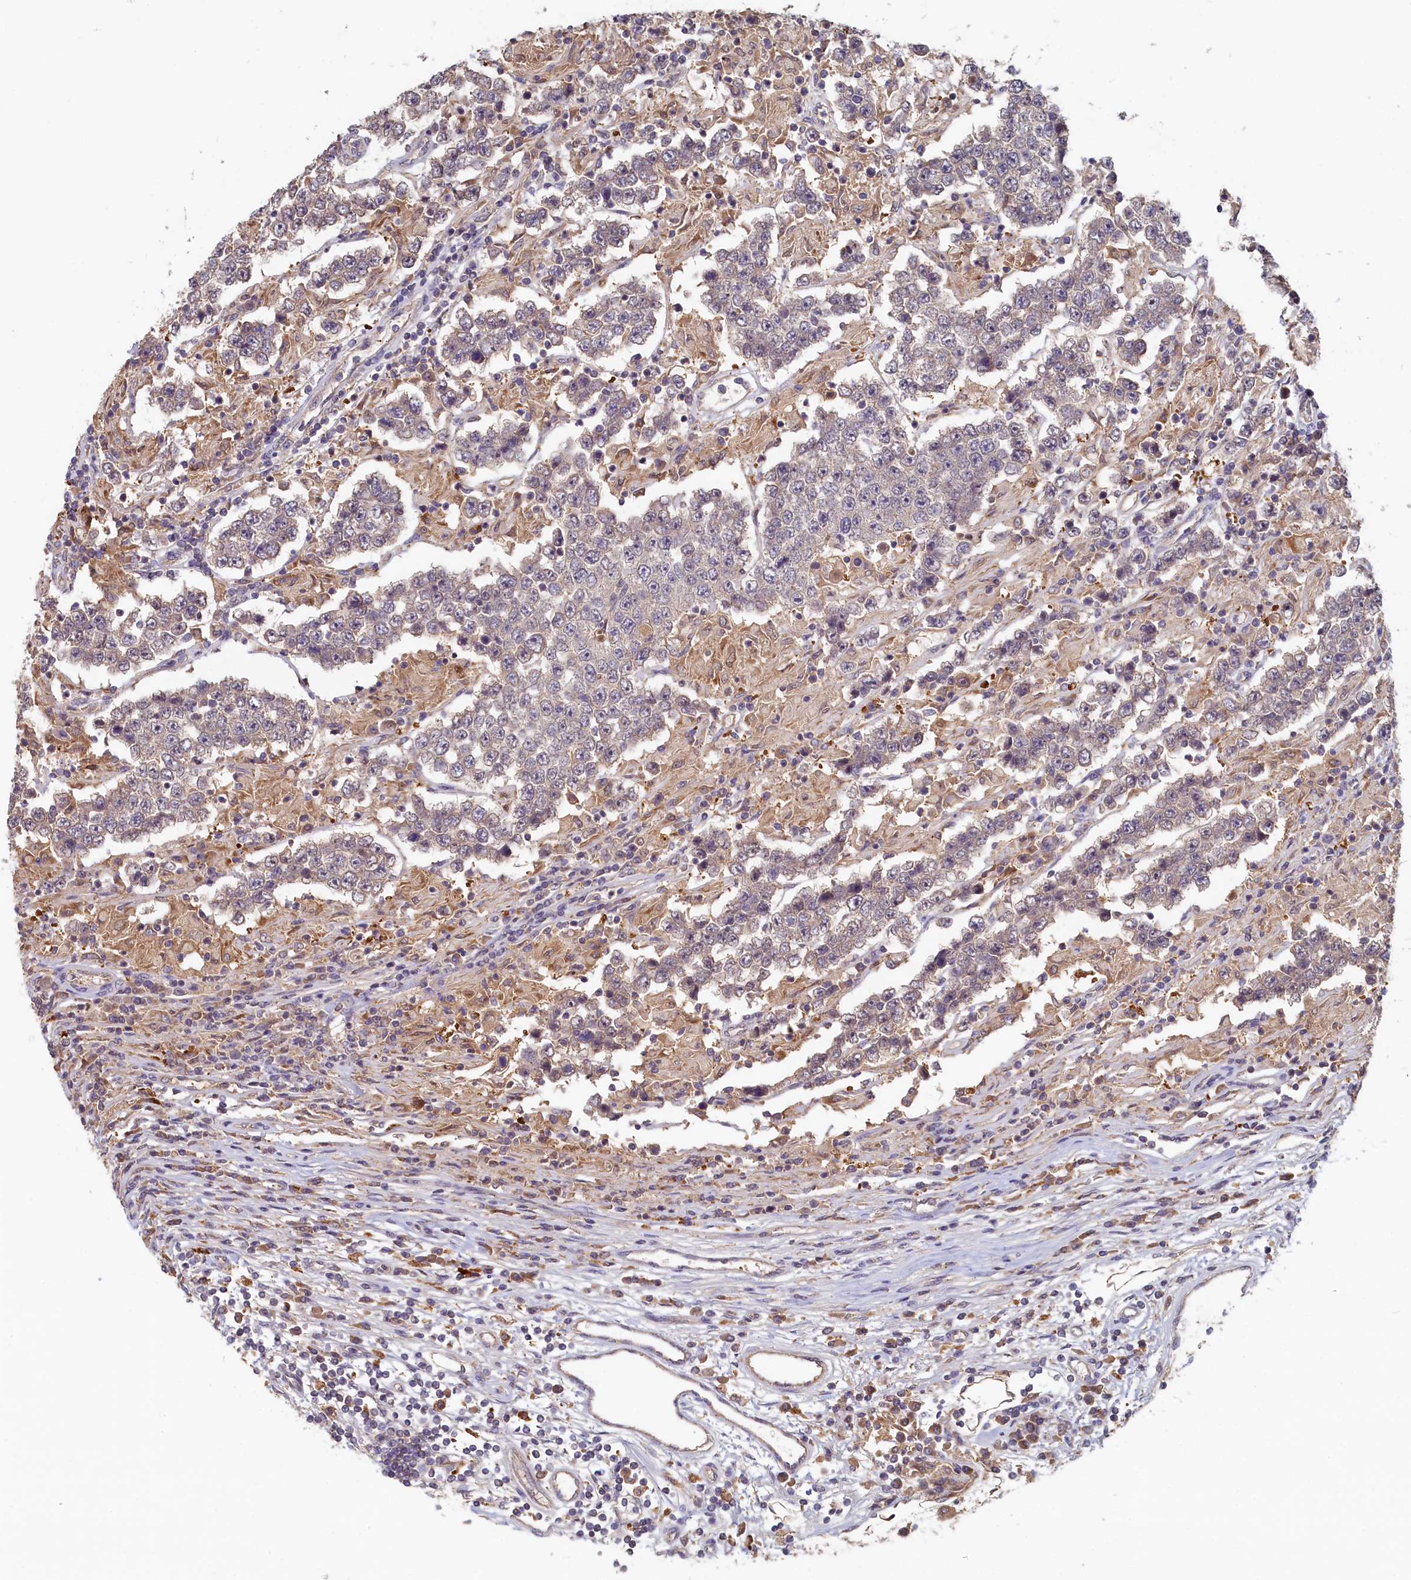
{"staining": {"intensity": "negative", "quantity": "none", "location": "none"}, "tissue": "testis cancer", "cell_type": "Tumor cells", "image_type": "cancer", "snomed": [{"axis": "morphology", "description": "Normal tissue, NOS"}, {"axis": "morphology", "description": "Urothelial carcinoma, High grade"}, {"axis": "morphology", "description": "Seminoma, NOS"}, {"axis": "morphology", "description": "Carcinoma, Embryonal, NOS"}, {"axis": "topography", "description": "Urinary bladder"}, {"axis": "topography", "description": "Testis"}], "caption": "Immunohistochemical staining of human testis cancer shows no significant staining in tumor cells.", "gene": "NUBP2", "patient": {"sex": "male", "age": 41}}